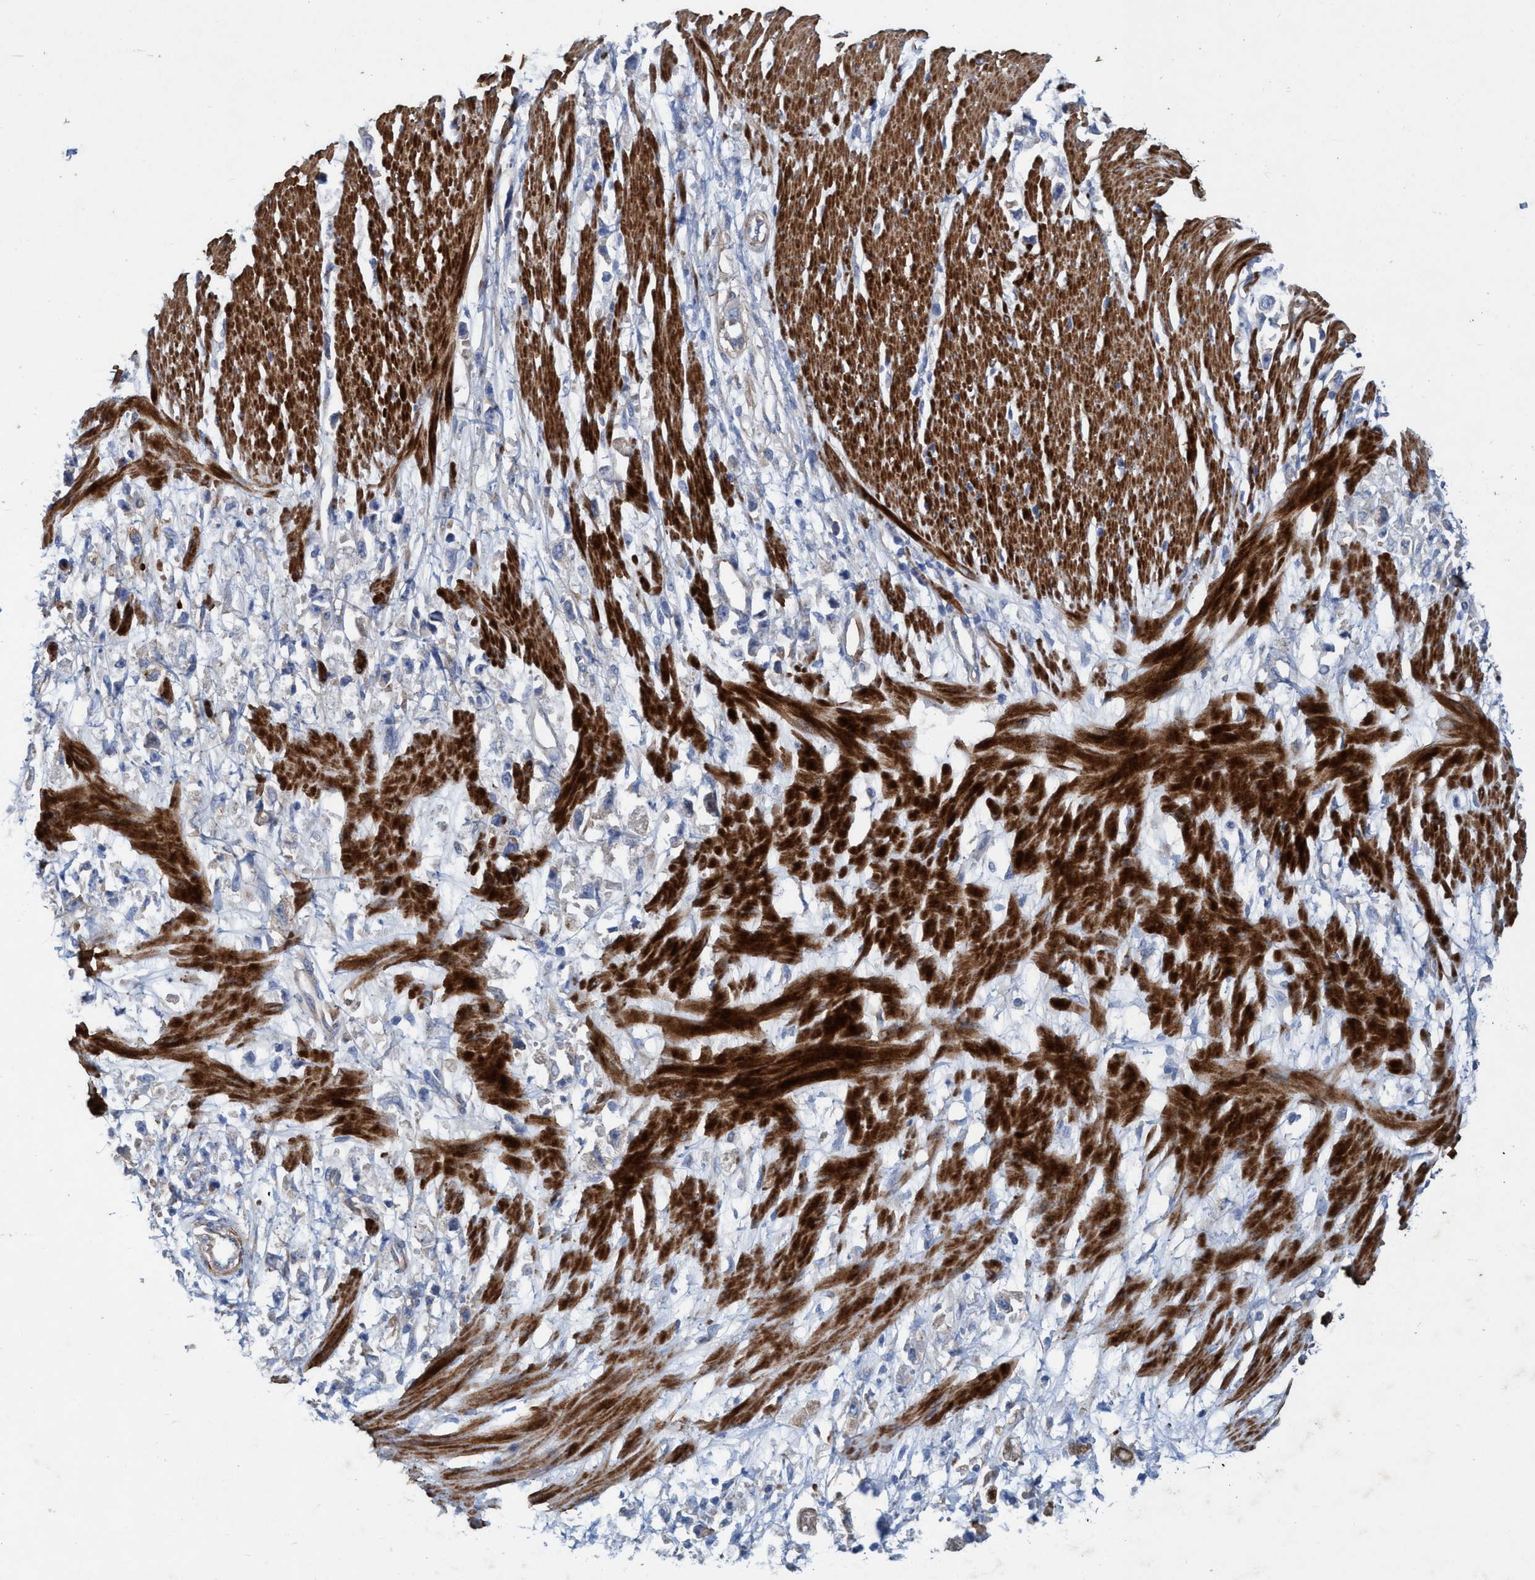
{"staining": {"intensity": "weak", "quantity": "<25%", "location": "cytoplasmic/membranous"}, "tissue": "stomach cancer", "cell_type": "Tumor cells", "image_type": "cancer", "snomed": [{"axis": "morphology", "description": "Adenocarcinoma, NOS"}, {"axis": "topography", "description": "Stomach"}], "caption": "This image is of adenocarcinoma (stomach) stained with immunohistochemistry (IHC) to label a protein in brown with the nuclei are counter-stained blue. There is no staining in tumor cells.", "gene": "GULP1", "patient": {"sex": "female", "age": 59}}